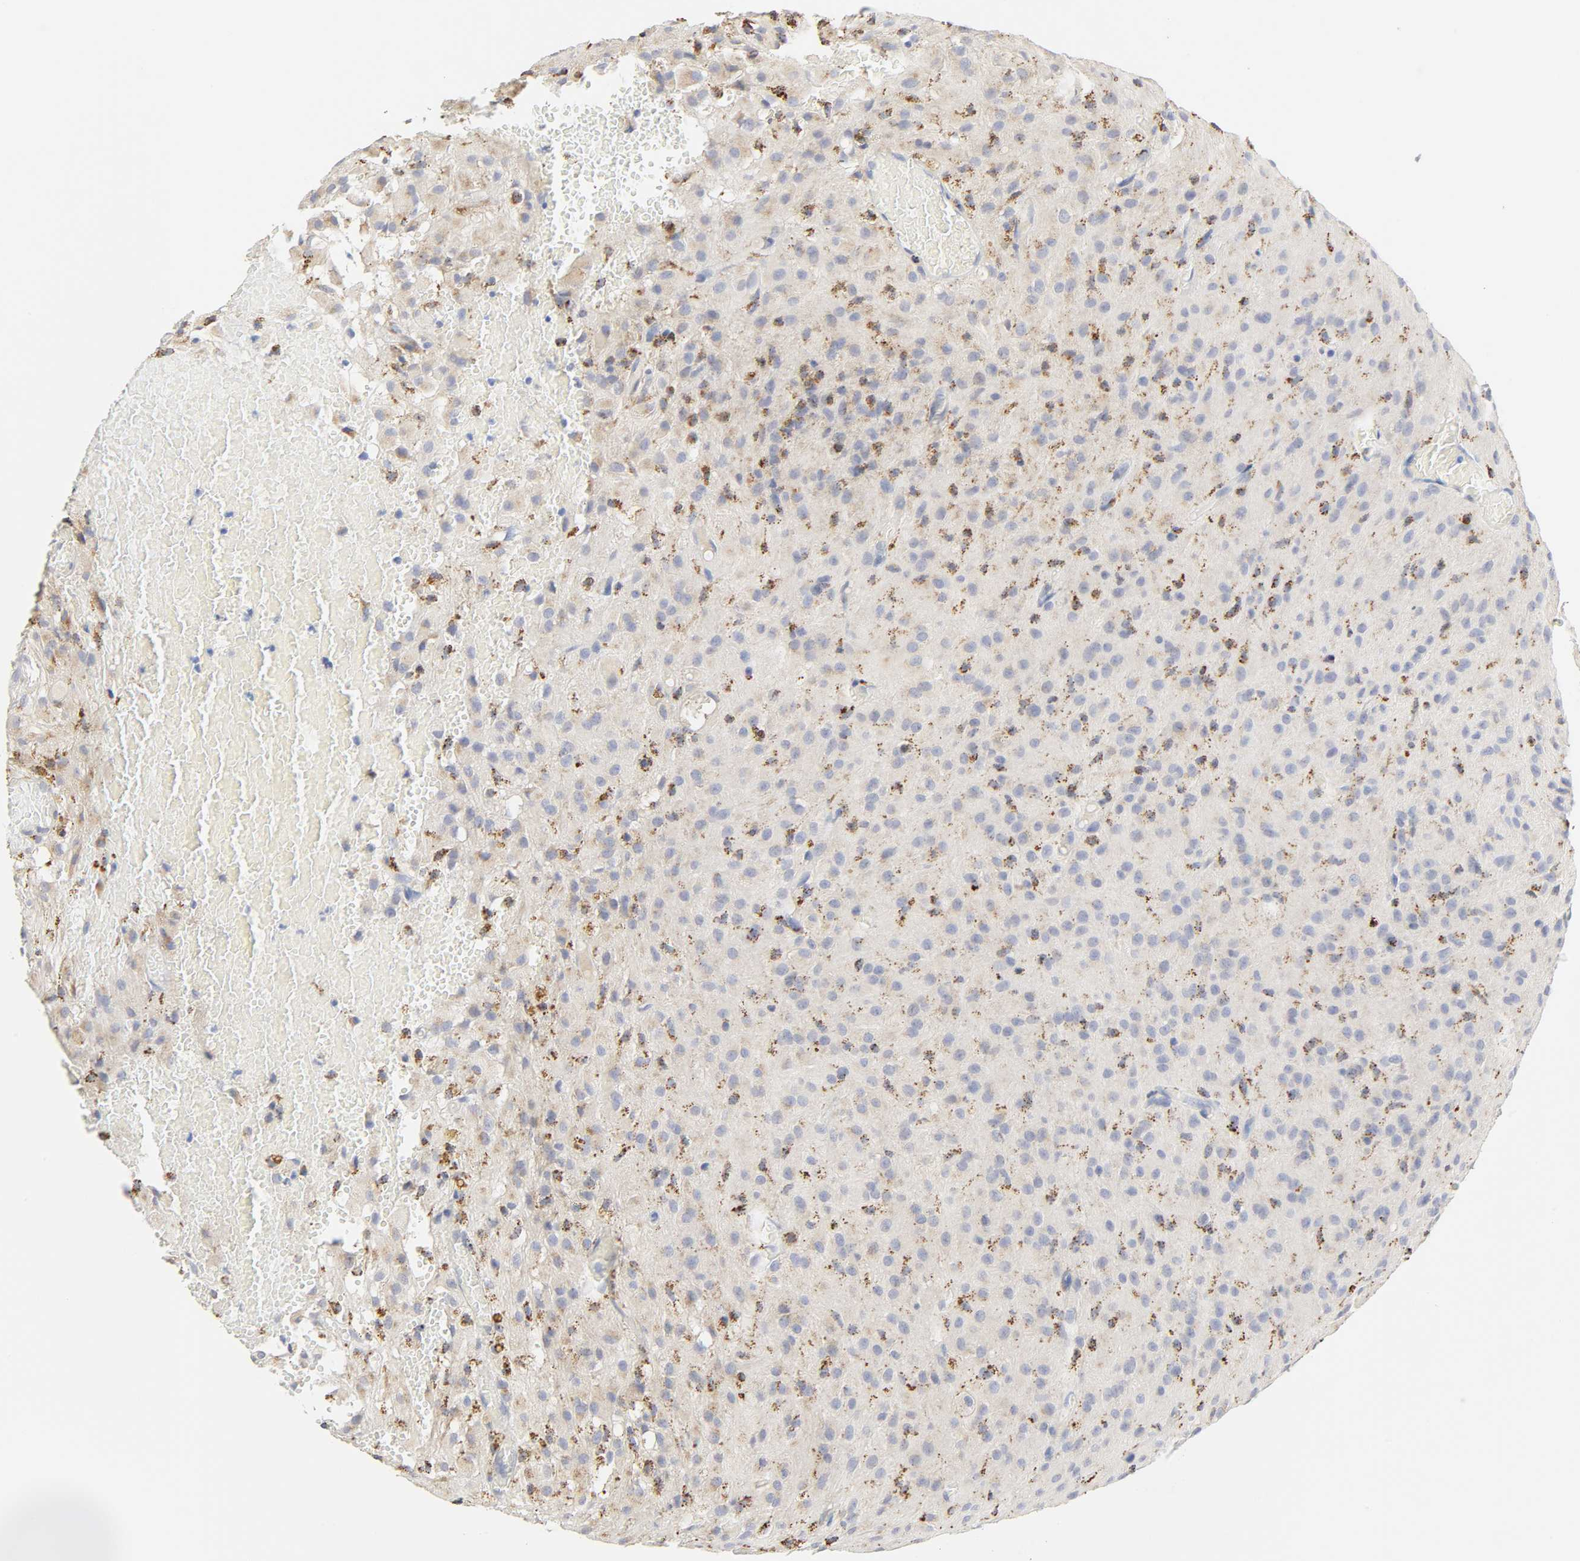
{"staining": {"intensity": "strong", "quantity": "25%-75%", "location": "cytoplasmic/membranous"}, "tissue": "glioma", "cell_type": "Tumor cells", "image_type": "cancer", "snomed": [{"axis": "morphology", "description": "Glioma, malignant, High grade"}, {"axis": "topography", "description": "Brain"}], "caption": "DAB immunohistochemical staining of human malignant glioma (high-grade) shows strong cytoplasmic/membranous protein expression in approximately 25%-75% of tumor cells. The staining is performed using DAB brown chromogen to label protein expression. The nuclei are counter-stained blue using hematoxylin.", "gene": "MAGEB17", "patient": {"sex": "female", "age": 59}}